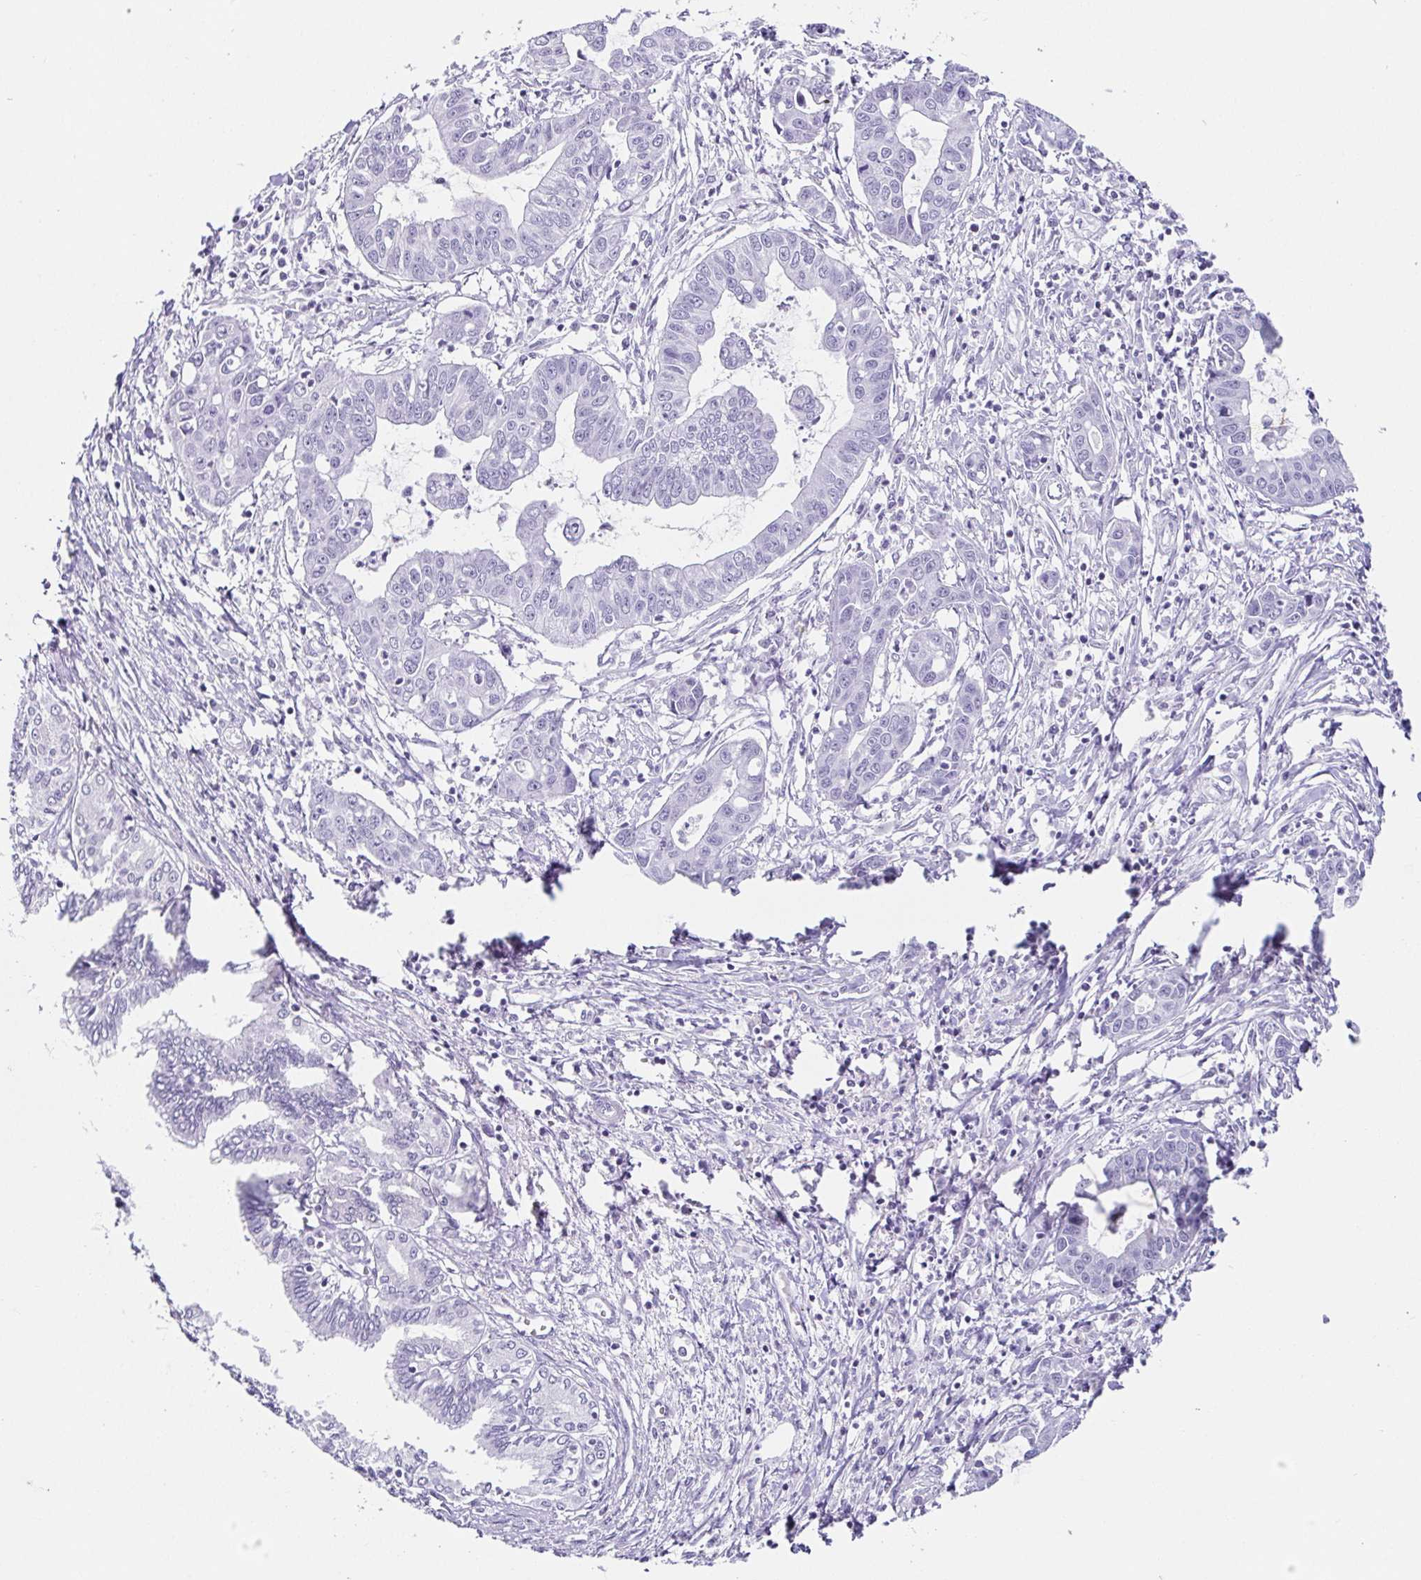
{"staining": {"intensity": "negative", "quantity": "none", "location": "none"}, "tissue": "liver cancer", "cell_type": "Tumor cells", "image_type": "cancer", "snomed": [{"axis": "morphology", "description": "Cholangiocarcinoma"}, {"axis": "topography", "description": "Liver"}], "caption": "There is no significant positivity in tumor cells of cholangiocarcinoma (liver). Brightfield microscopy of immunohistochemistry stained with DAB (brown) and hematoxylin (blue), captured at high magnification.", "gene": "ESX1", "patient": {"sex": "male", "age": 58}}